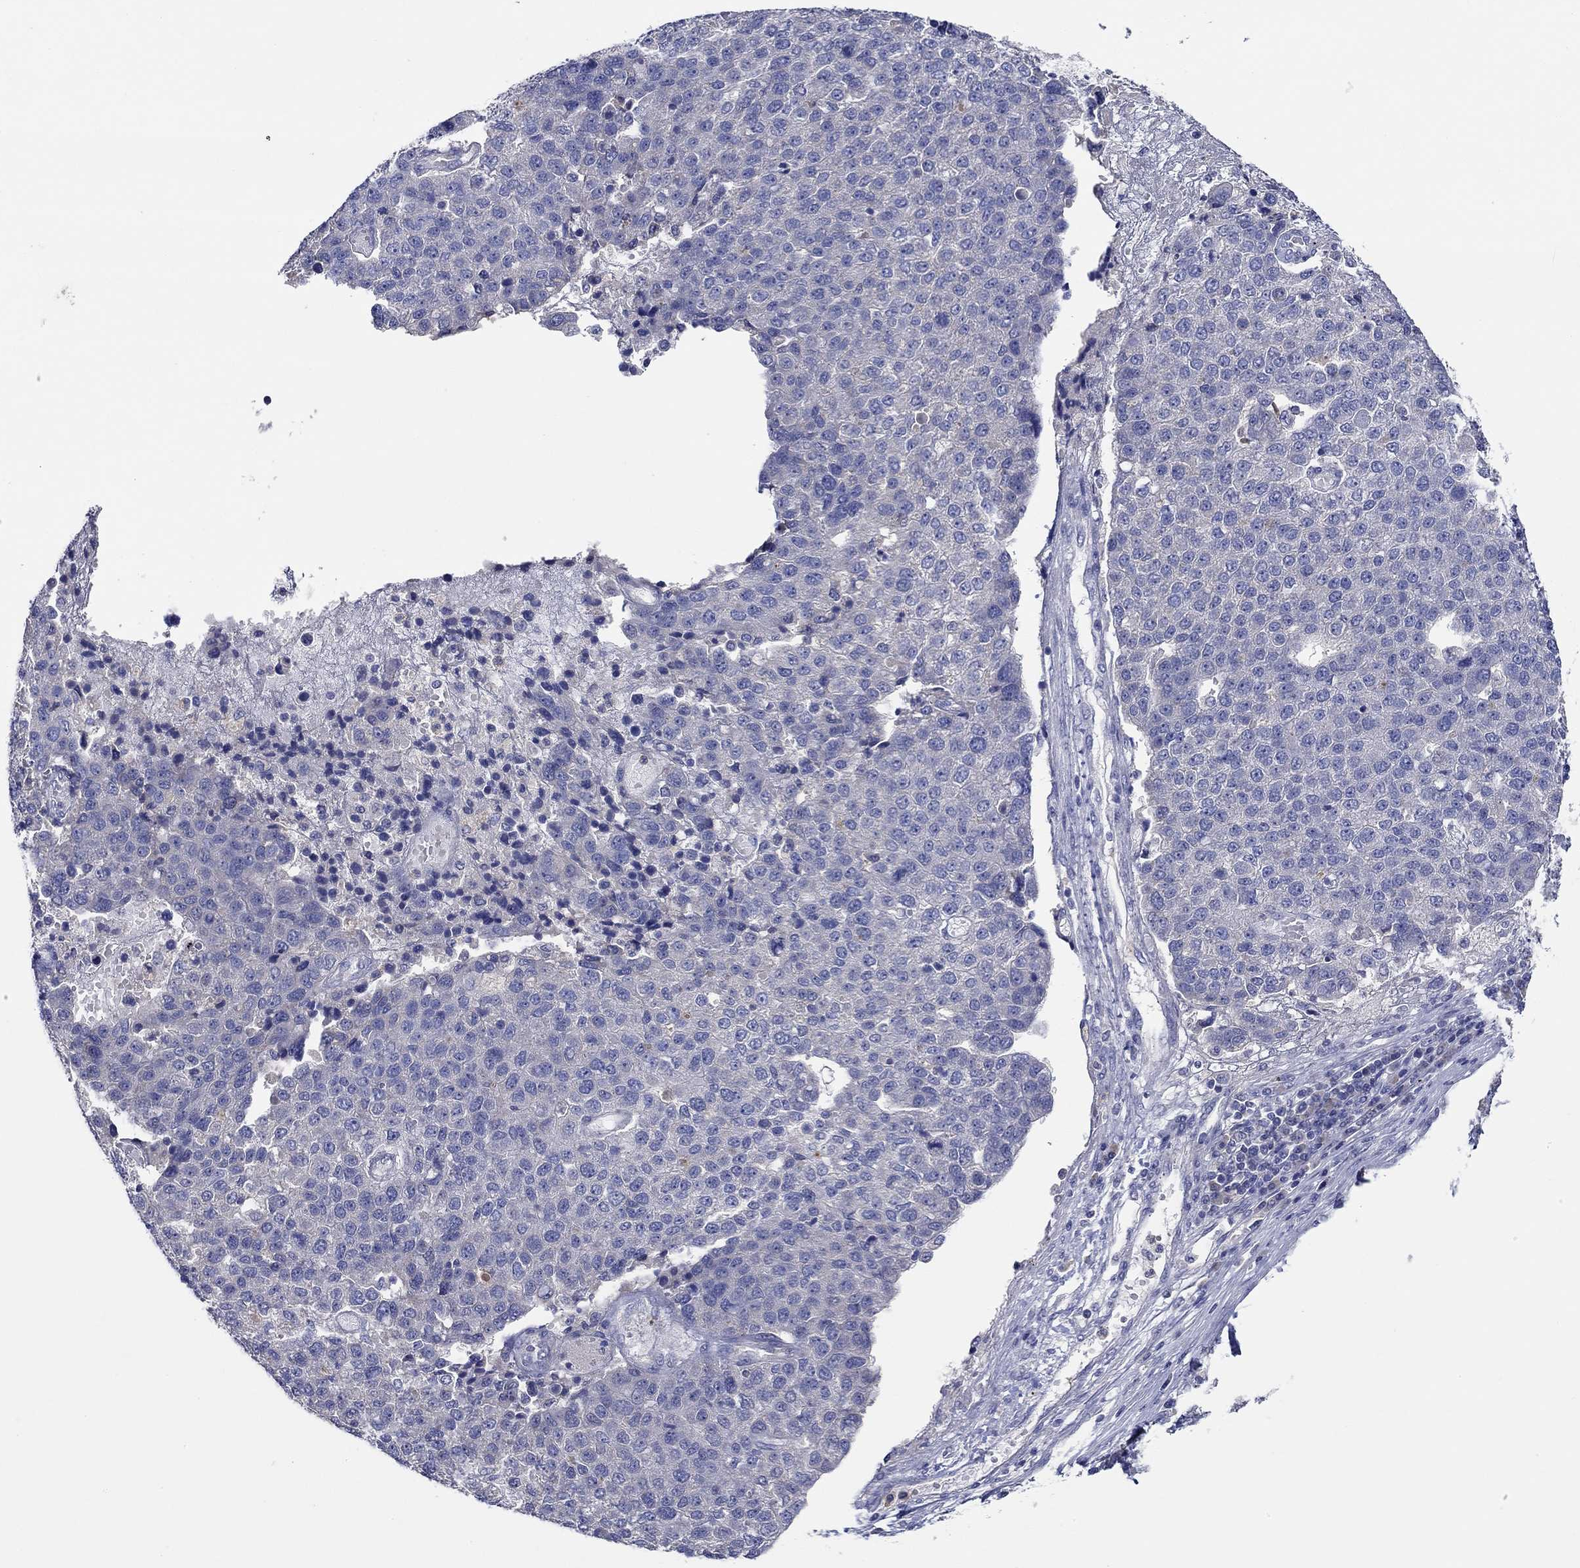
{"staining": {"intensity": "negative", "quantity": "none", "location": "none"}, "tissue": "pancreatic cancer", "cell_type": "Tumor cells", "image_type": "cancer", "snomed": [{"axis": "morphology", "description": "Adenocarcinoma, NOS"}, {"axis": "topography", "description": "Pancreas"}], "caption": "Immunohistochemical staining of human adenocarcinoma (pancreatic) shows no significant expression in tumor cells. (DAB IHC, high magnification).", "gene": "CHIT1", "patient": {"sex": "female", "age": 61}}